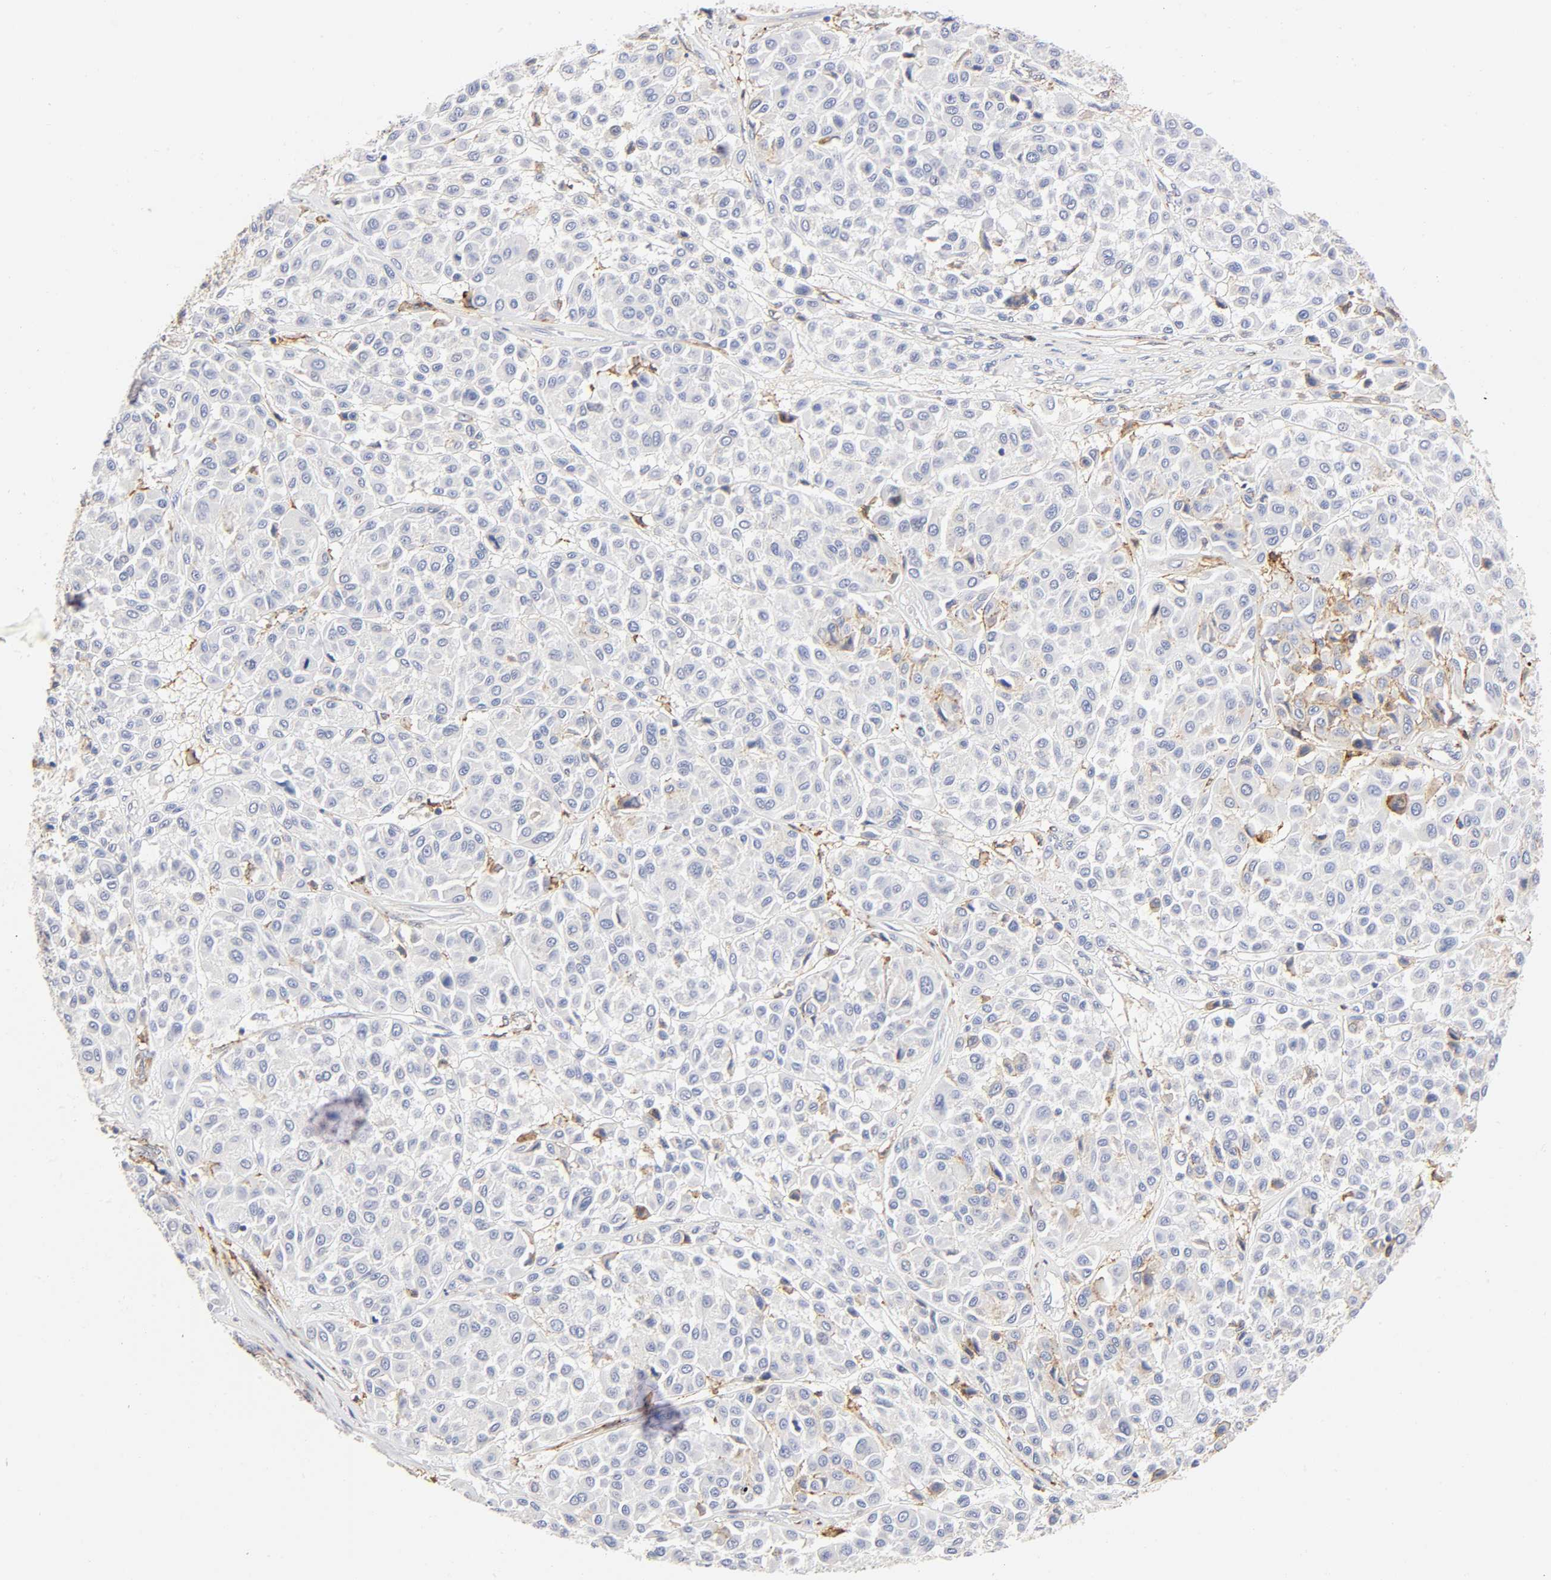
{"staining": {"intensity": "negative", "quantity": "none", "location": "none"}, "tissue": "melanoma", "cell_type": "Tumor cells", "image_type": "cancer", "snomed": [{"axis": "morphology", "description": "Malignant melanoma, Metastatic site"}, {"axis": "topography", "description": "Soft tissue"}], "caption": "Melanoma stained for a protein using immunohistochemistry (IHC) demonstrates no staining tumor cells.", "gene": "ANXA7", "patient": {"sex": "male", "age": 41}}